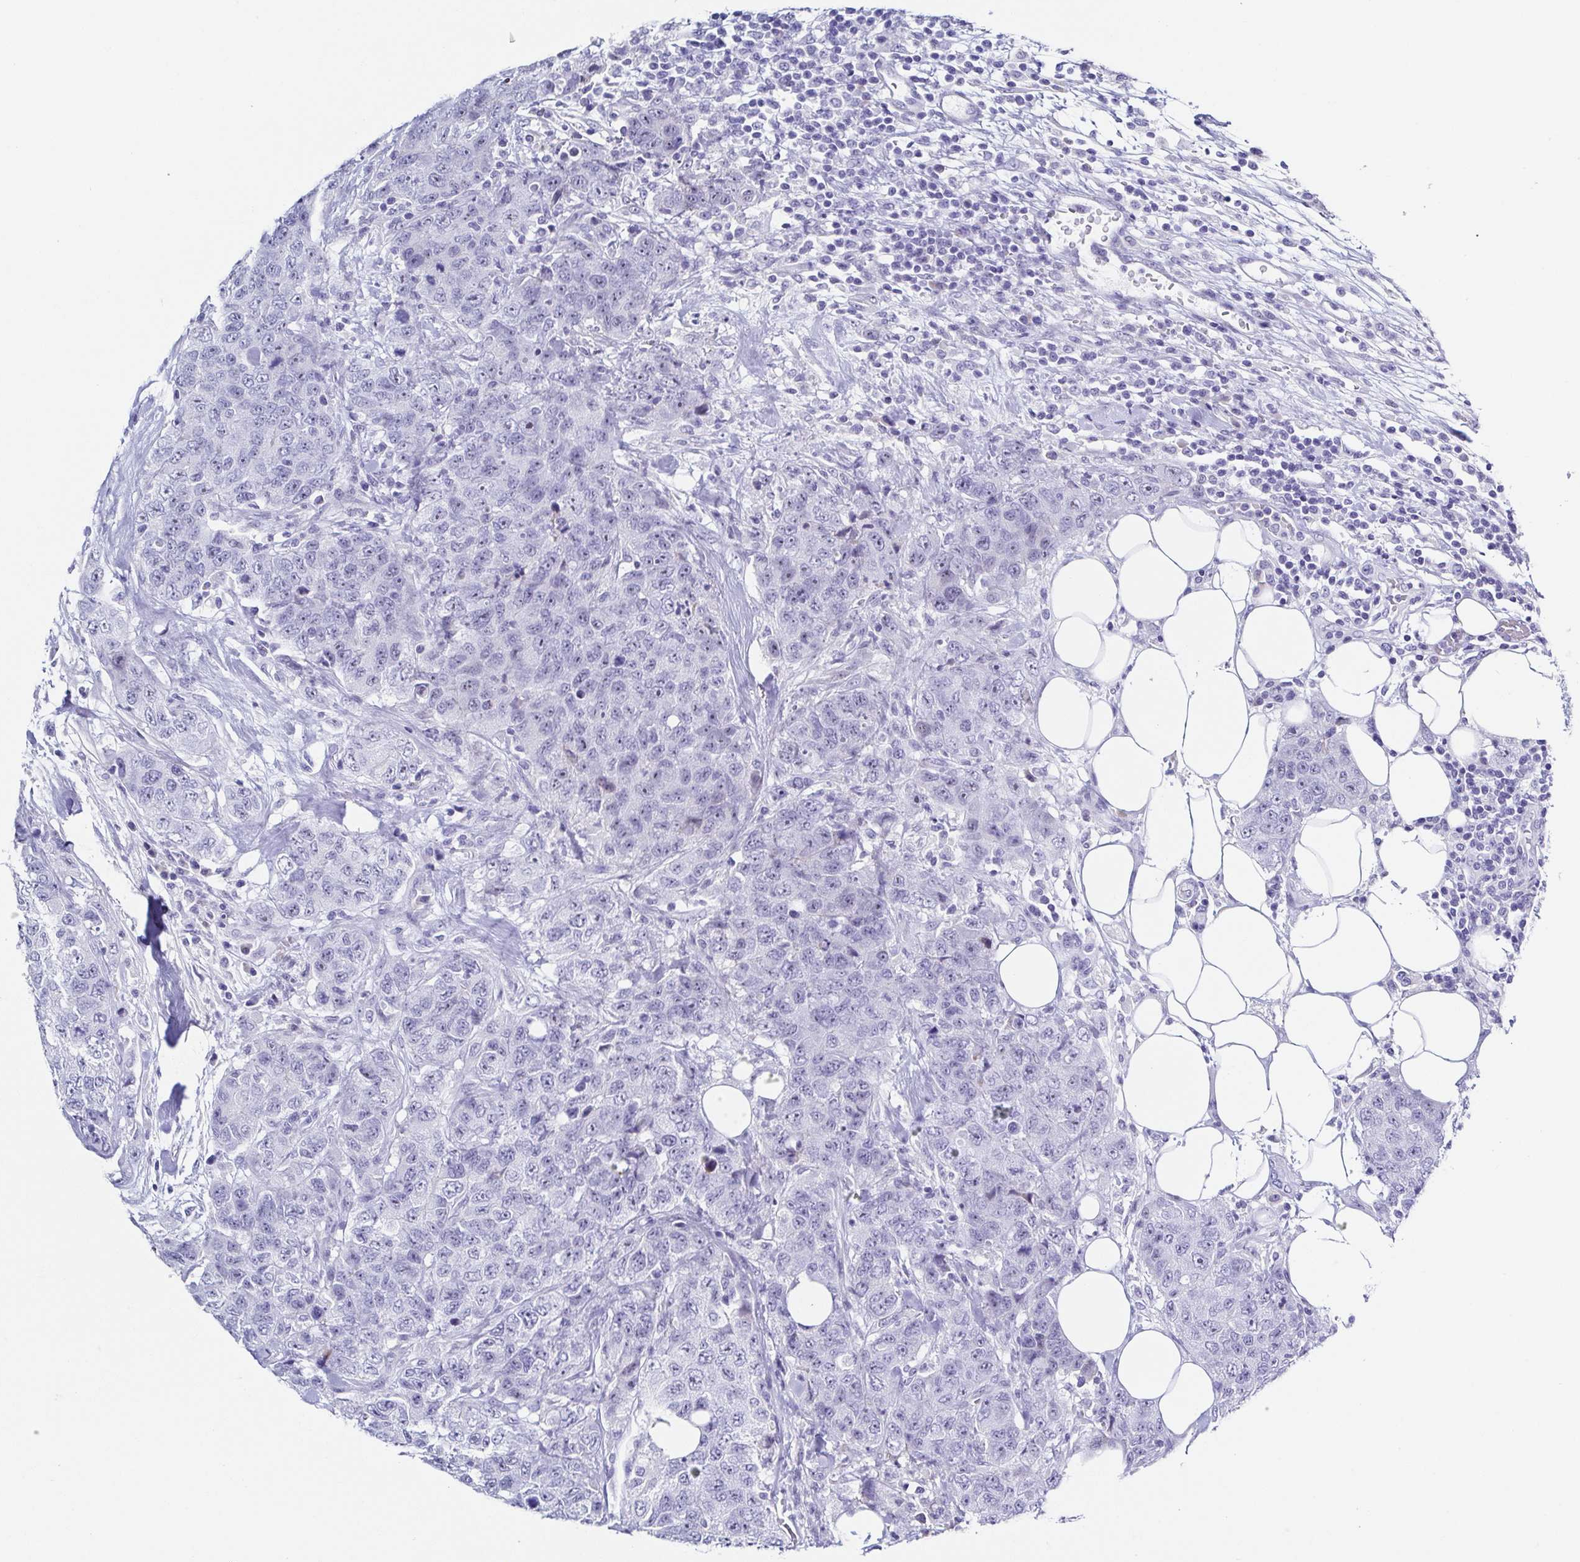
{"staining": {"intensity": "negative", "quantity": "none", "location": "none"}, "tissue": "urothelial cancer", "cell_type": "Tumor cells", "image_type": "cancer", "snomed": [{"axis": "morphology", "description": "Urothelial carcinoma, High grade"}, {"axis": "topography", "description": "Urinary bladder"}], "caption": "The histopathology image demonstrates no staining of tumor cells in urothelial cancer. Brightfield microscopy of IHC stained with DAB (brown) and hematoxylin (blue), captured at high magnification.", "gene": "TNNT2", "patient": {"sex": "female", "age": 78}}